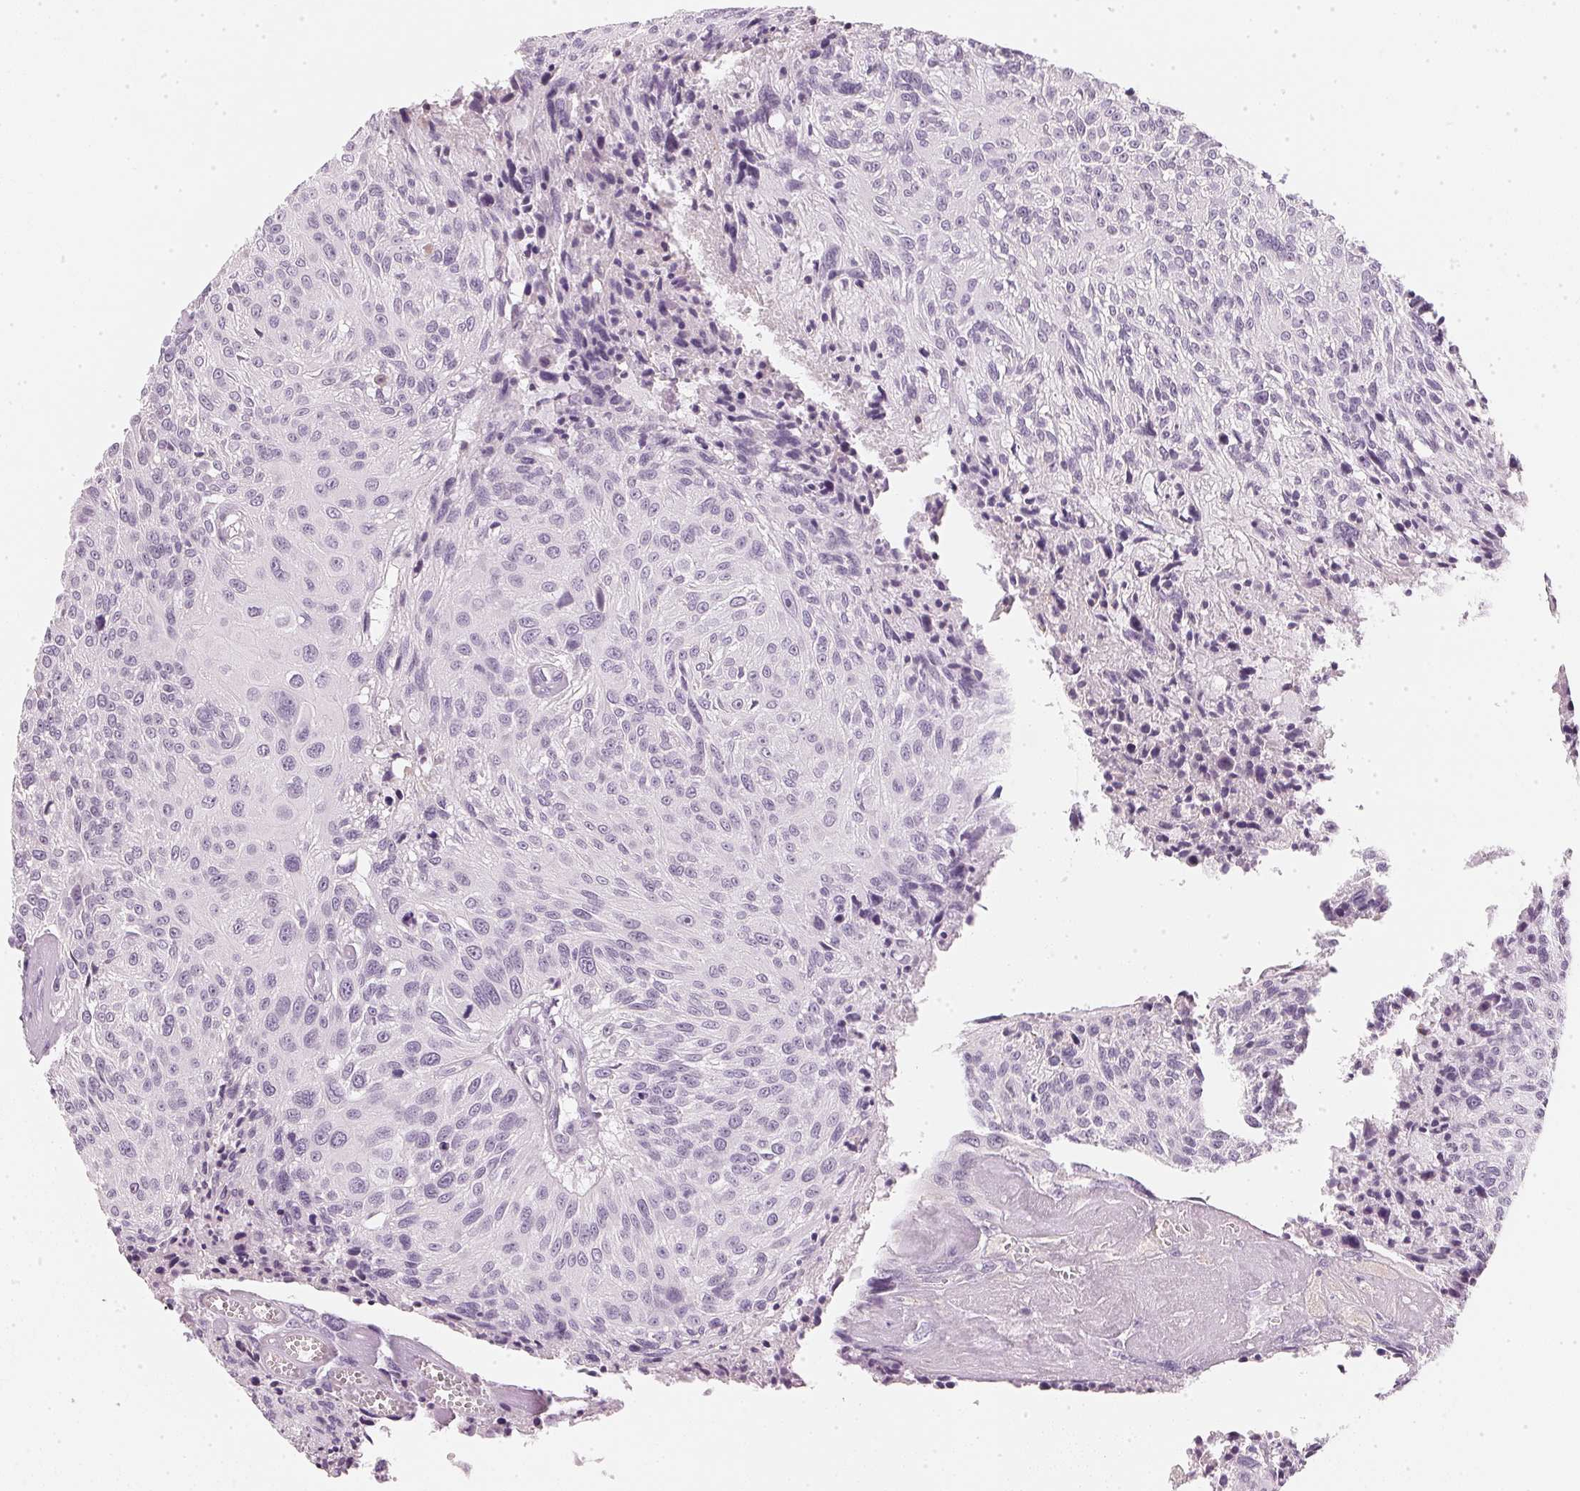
{"staining": {"intensity": "negative", "quantity": "none", "location": "none"}, "tissue": "urothelial cancer", "cell_type": "Tumor cells", "image_type": "cancer", "snomed": [{"axis": "morphology", "description": "Urothelial carcinoma, NOS"}, {"axis": "topography", "description": "Urinary bladder"}], "caption": "Immunohistochemical staining of human transitional cell carcinoma displays no significant staining in tumor cells.", "gene": "CHST4", "patient": {"sex": "male", "age": 55}}